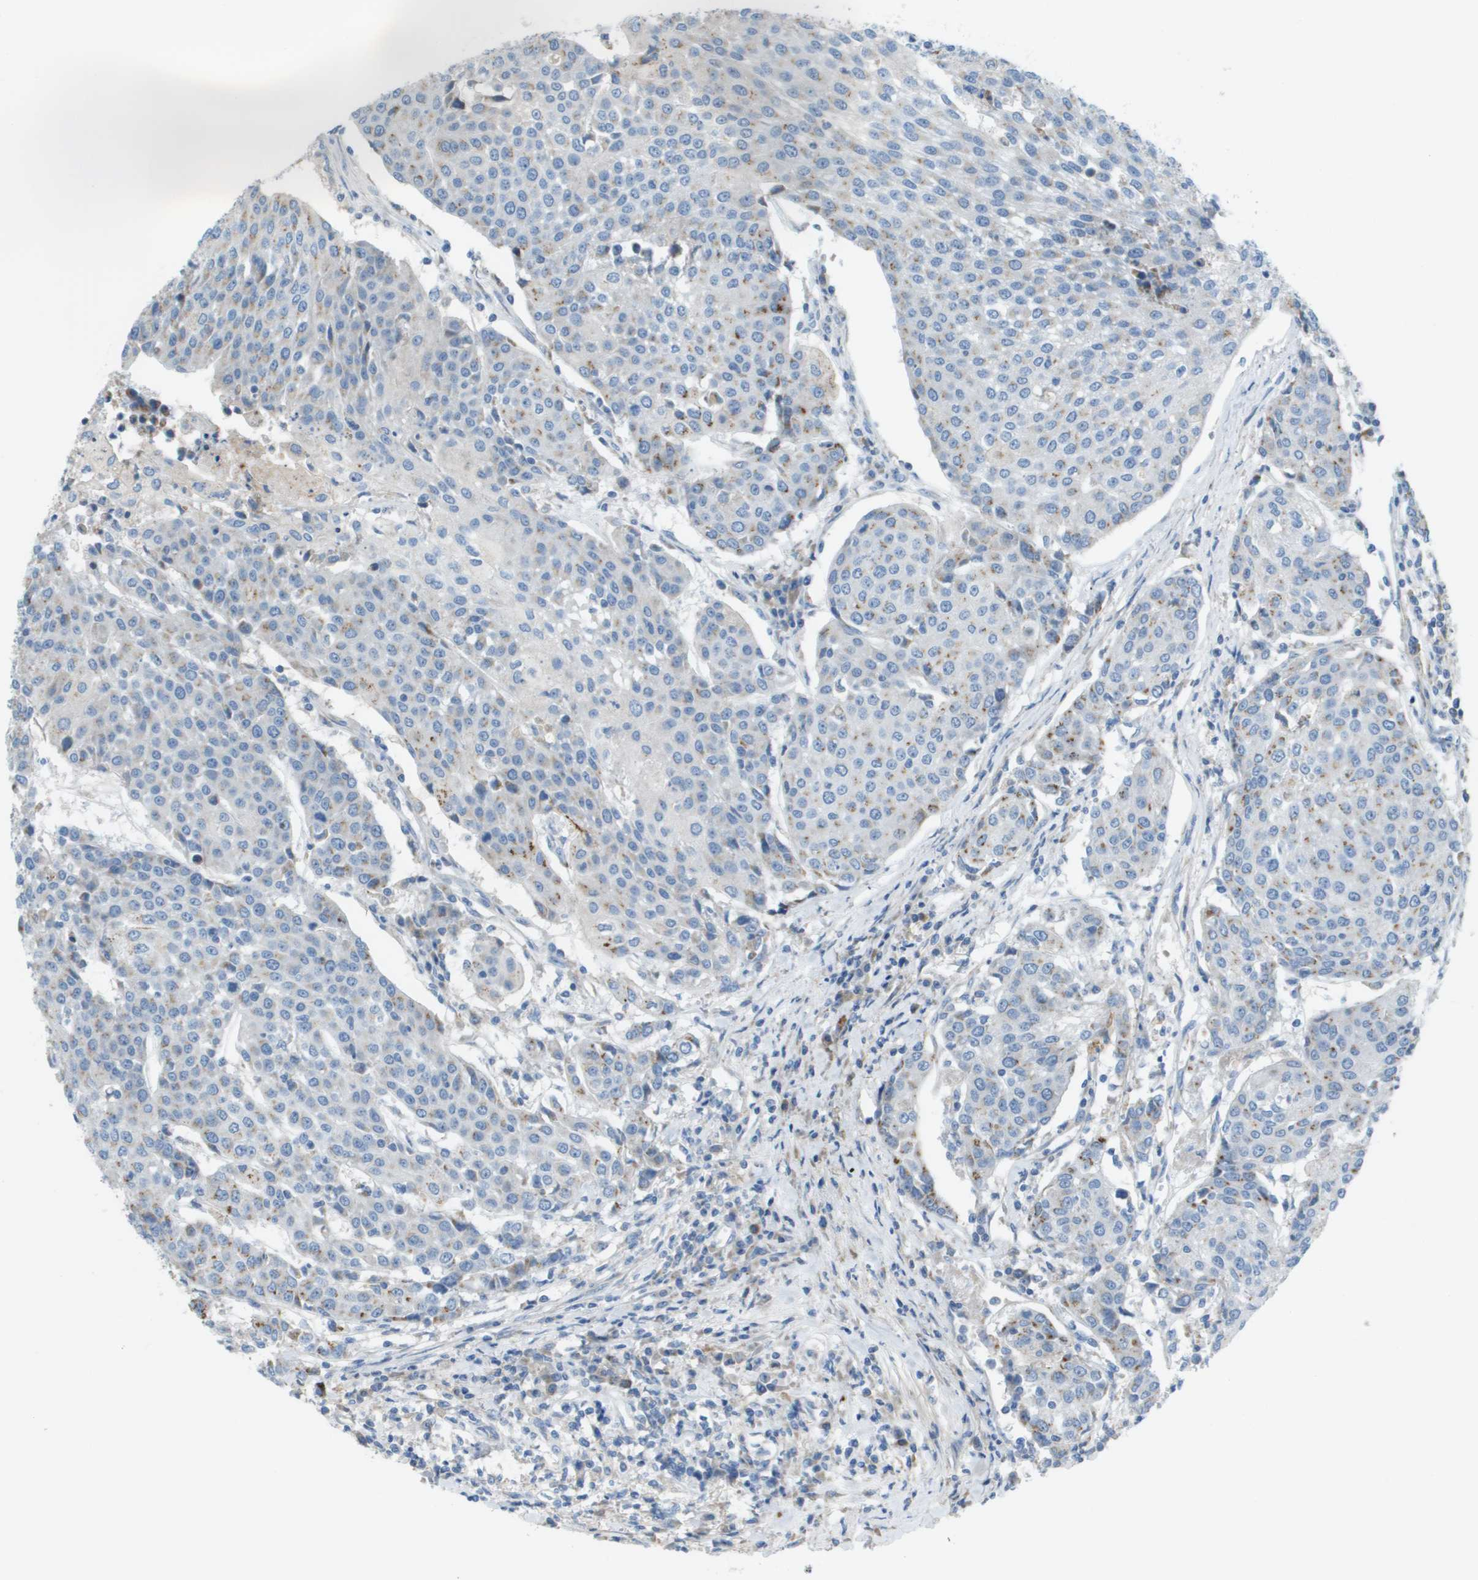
{"staining": {"intensity": "moderate", "quantity": "<25%", "location": "cytoplasmic/membranous"}, "tissue": "urothelial cancer", "cell_type": "Tumor cells", "image_type": "cancer", "snomed": [{"axis": "morphology", "description": "Urothelial carcinoma, High grade"}, {"axis": "topography", "description": "Urinary bladder"}], "caption": "Human high-grade urothelial carcinoma stained for a protein (brown) shows moderate cytoplasmic/membranous positive staining in about <25% of tumor cells.", "gene": "GALNT6", "patient": {"sex": "female", "age": 85}}